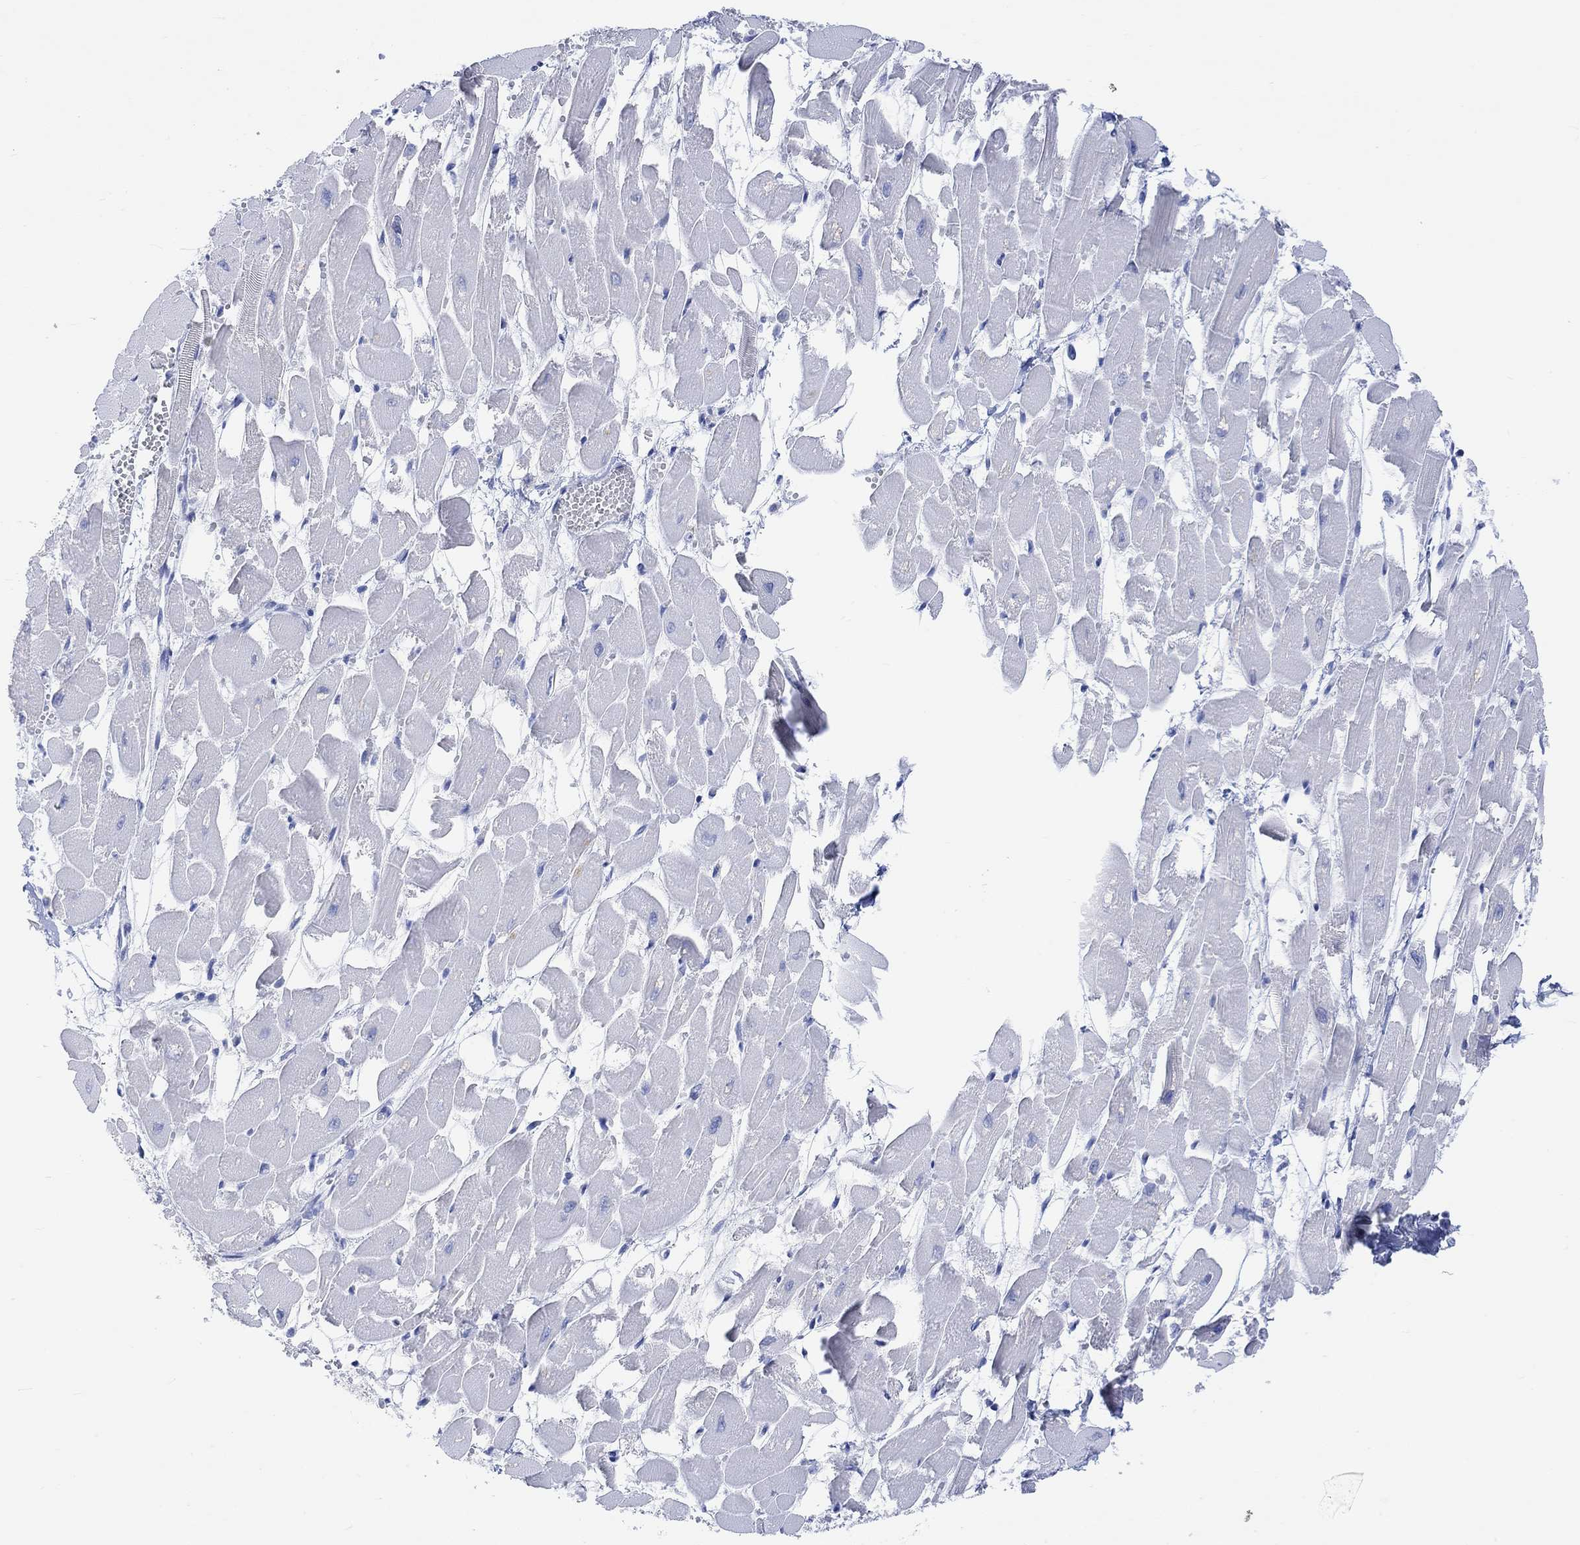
{"staining": {"intensity": "negative", "quantity": "none", "location": "none"}, "tissue": "heart muscle", "cell_type": "Cardiomyocytes", "image_type": "normal", "snomed": [{"axis": "morphology", "description": "Normal tissue, NOS"}, {"axis": "topography", "description": "Heart"}], "caption": "Photomicrograph shows no significant protein expression in cardiomyocytes of benign heart muscle.", "gene": "CALCA", "patient": {"sex": "female", "age": 52}}